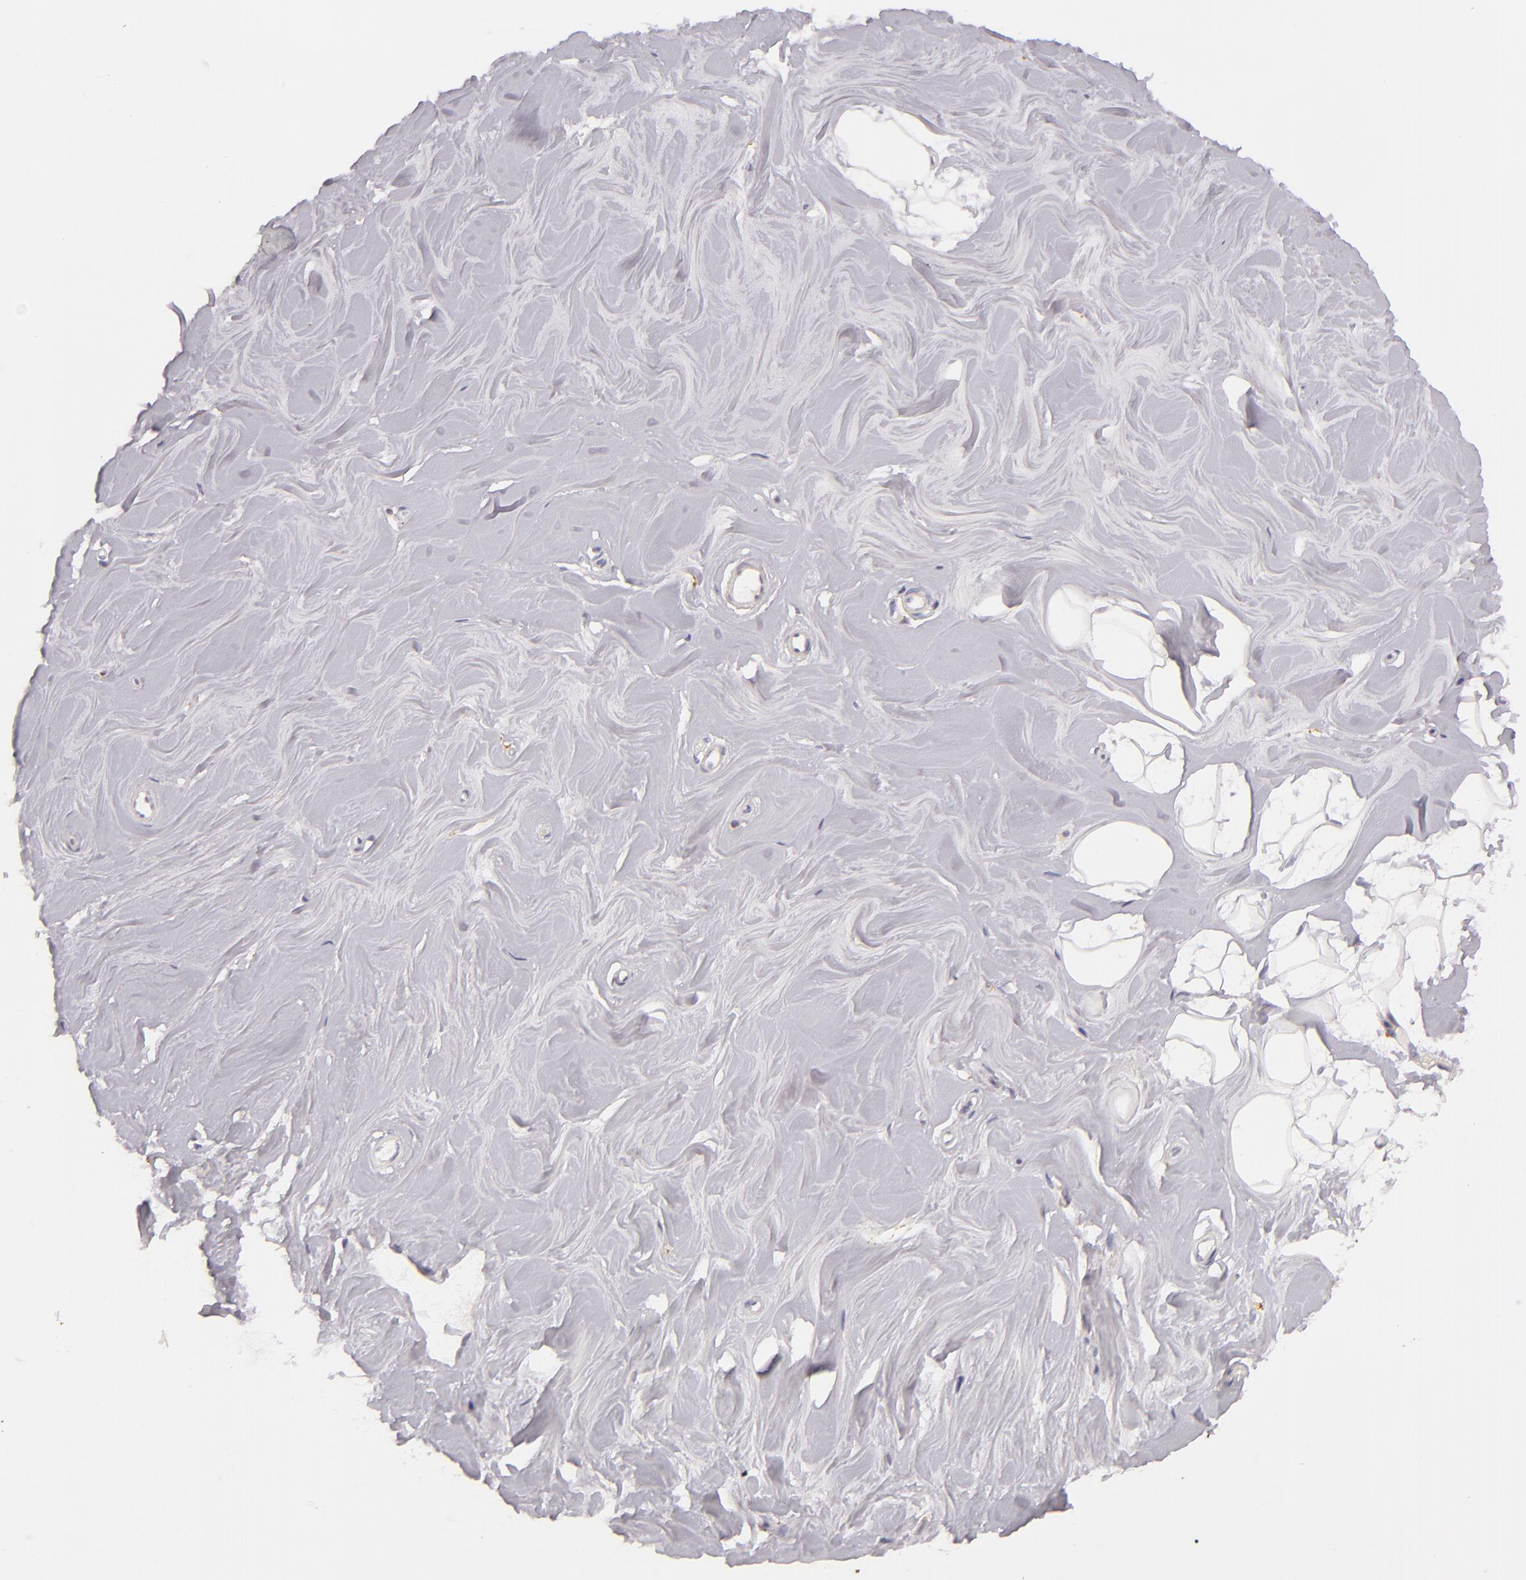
{"staining": {"intensity": "negative", "quantity": "none", "location": "none"}, "tissue": "adipose tissue", "cell_type": "Adipocytes", "image_type": "normal", "snomed": [{"axis": "morphology", "description": "Normal tissue, NOS"}, {"axis": "topography", "description": "Breast"}], "caption": "Protein analysis of normal adipose tissue shows no significant positivity in adipocytes.", "gene": "TLR8", "patient": {"sex": "female", "age": 44}}